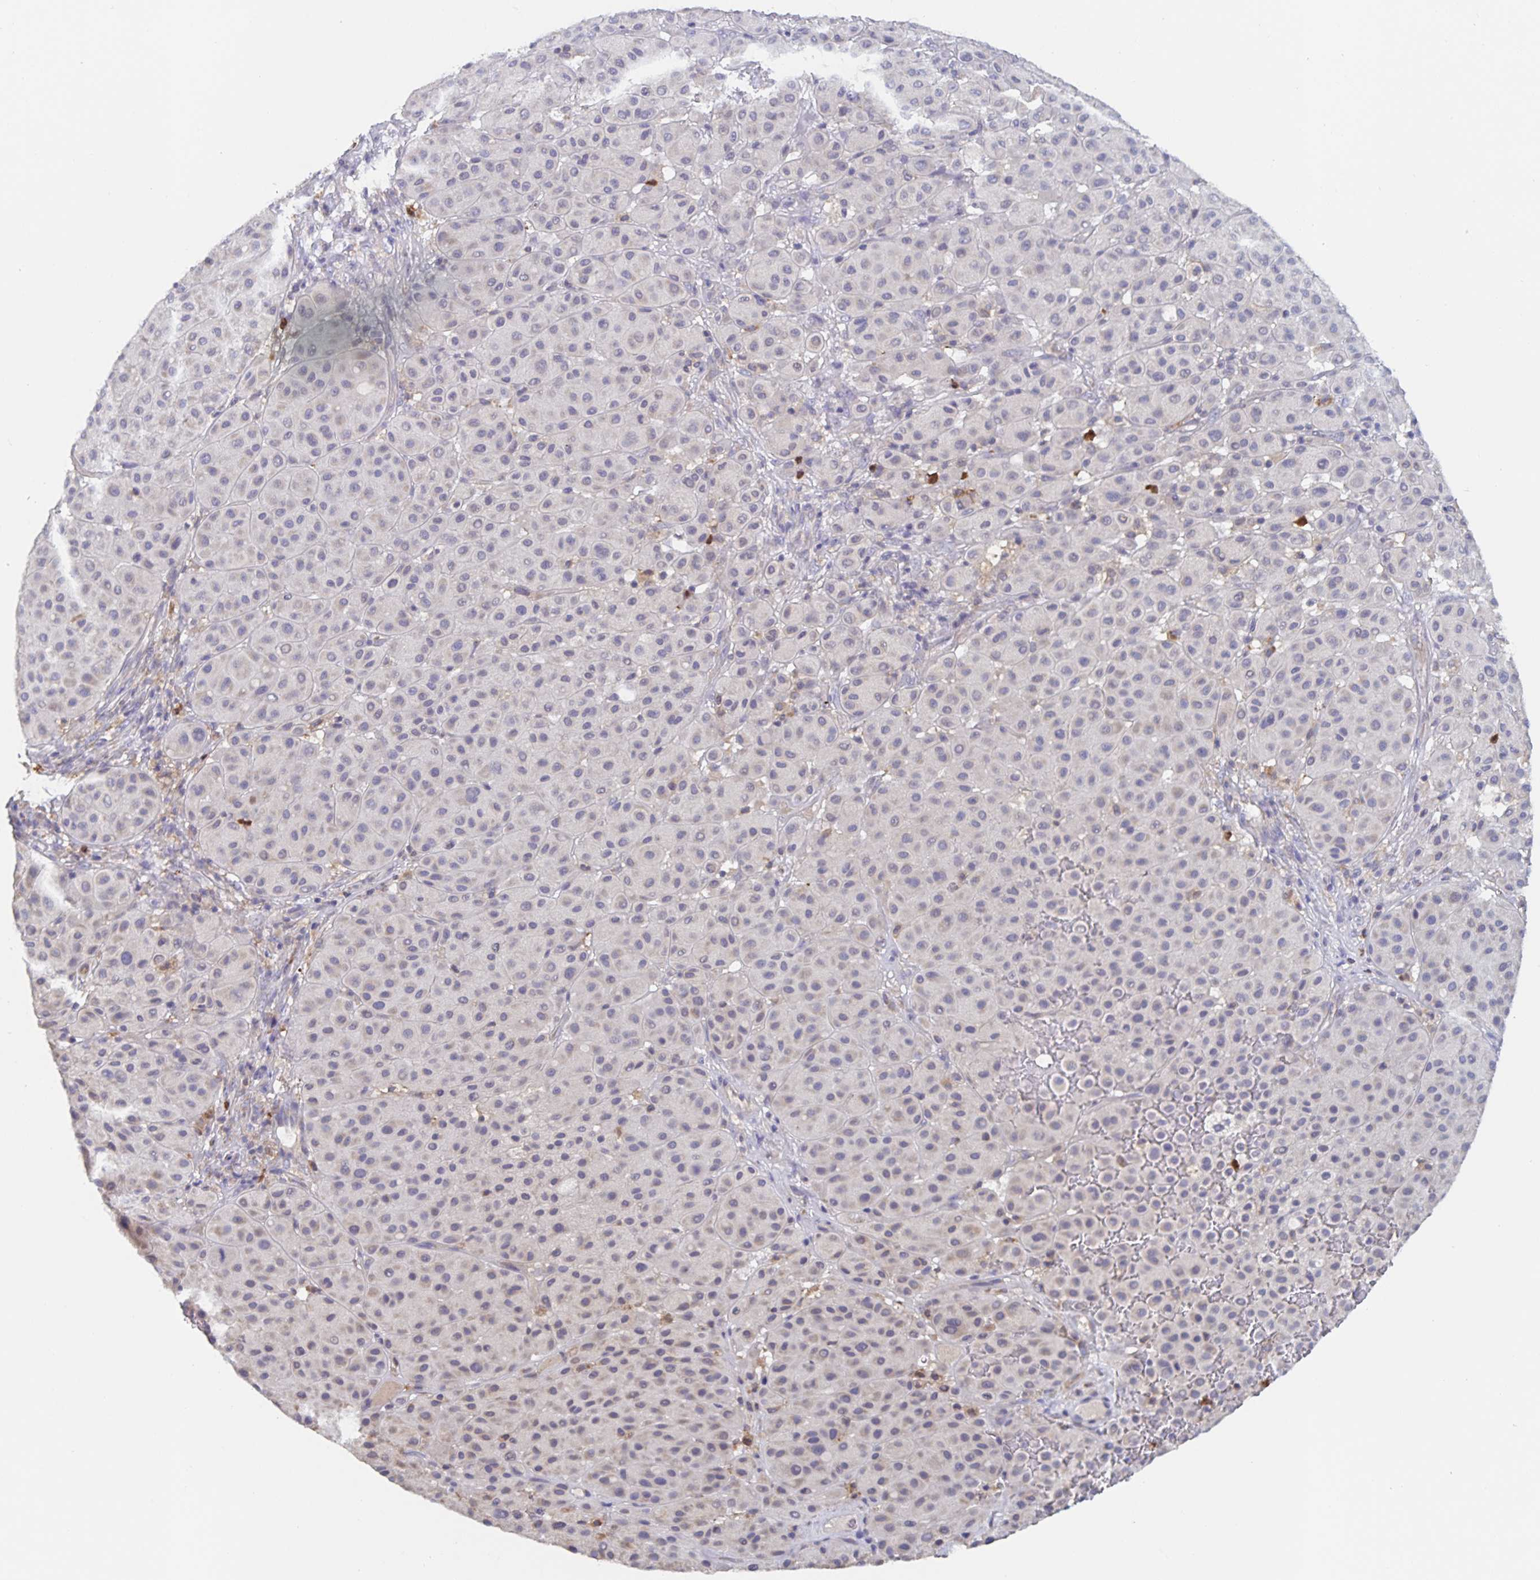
{"staining": {"intensity": "negative", "quantity": "none", "location": "none"}, "tissue": "melanoma", "cell_type": "Tumor cells", "image_type": "cancer", "snomed": [{"axis": "morphology", "description": "Malignant melanoma, Metastatic site"}, {"axis": "topography", "description": "Smooth muscle"}], "caption": "A high-resolution histopathology image shows immunohistochemistry staining of melanoma, which exhibits no significant staining in tumor cells.", "gene": "CDC42BPG", "patient": {"sex": "male", "age": 41}}